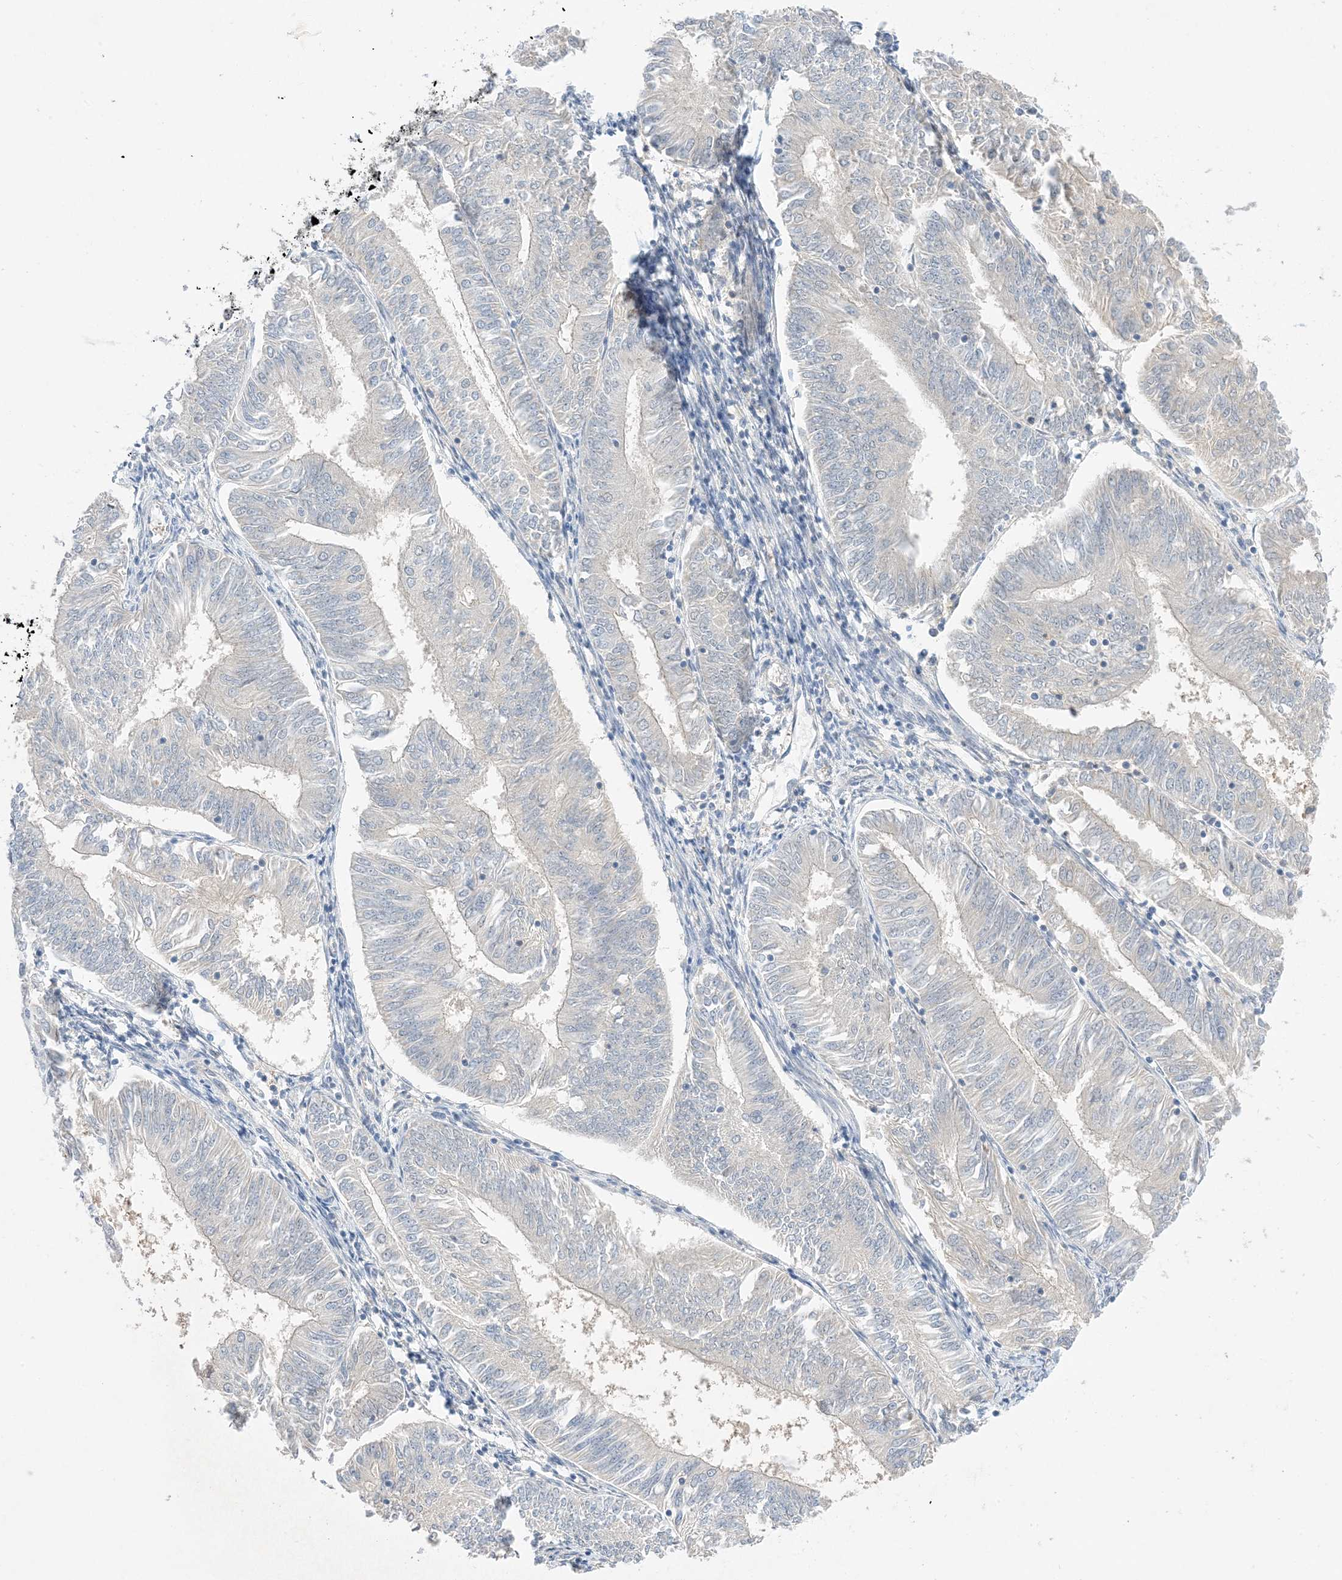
{"staining": {"intensity": "negative", "quantity": "none", "location": "none"}, "tissue": "endometrial cancer", "cell_type": "Tumor cells", "image_type": "cancer", "snomed": [{"axis": "morphology", "description": "Adenocarcinoma, NOS"}, {"axis": "topography", "description": "Endometrium"}], "caption": "A histopathology image of adenocarcinoma (endometrial) stained for a protein demonstrates no brown staining in tumor cells.", "gene": "KIFBP", "patient": {"sex": "female", "age": 58}}